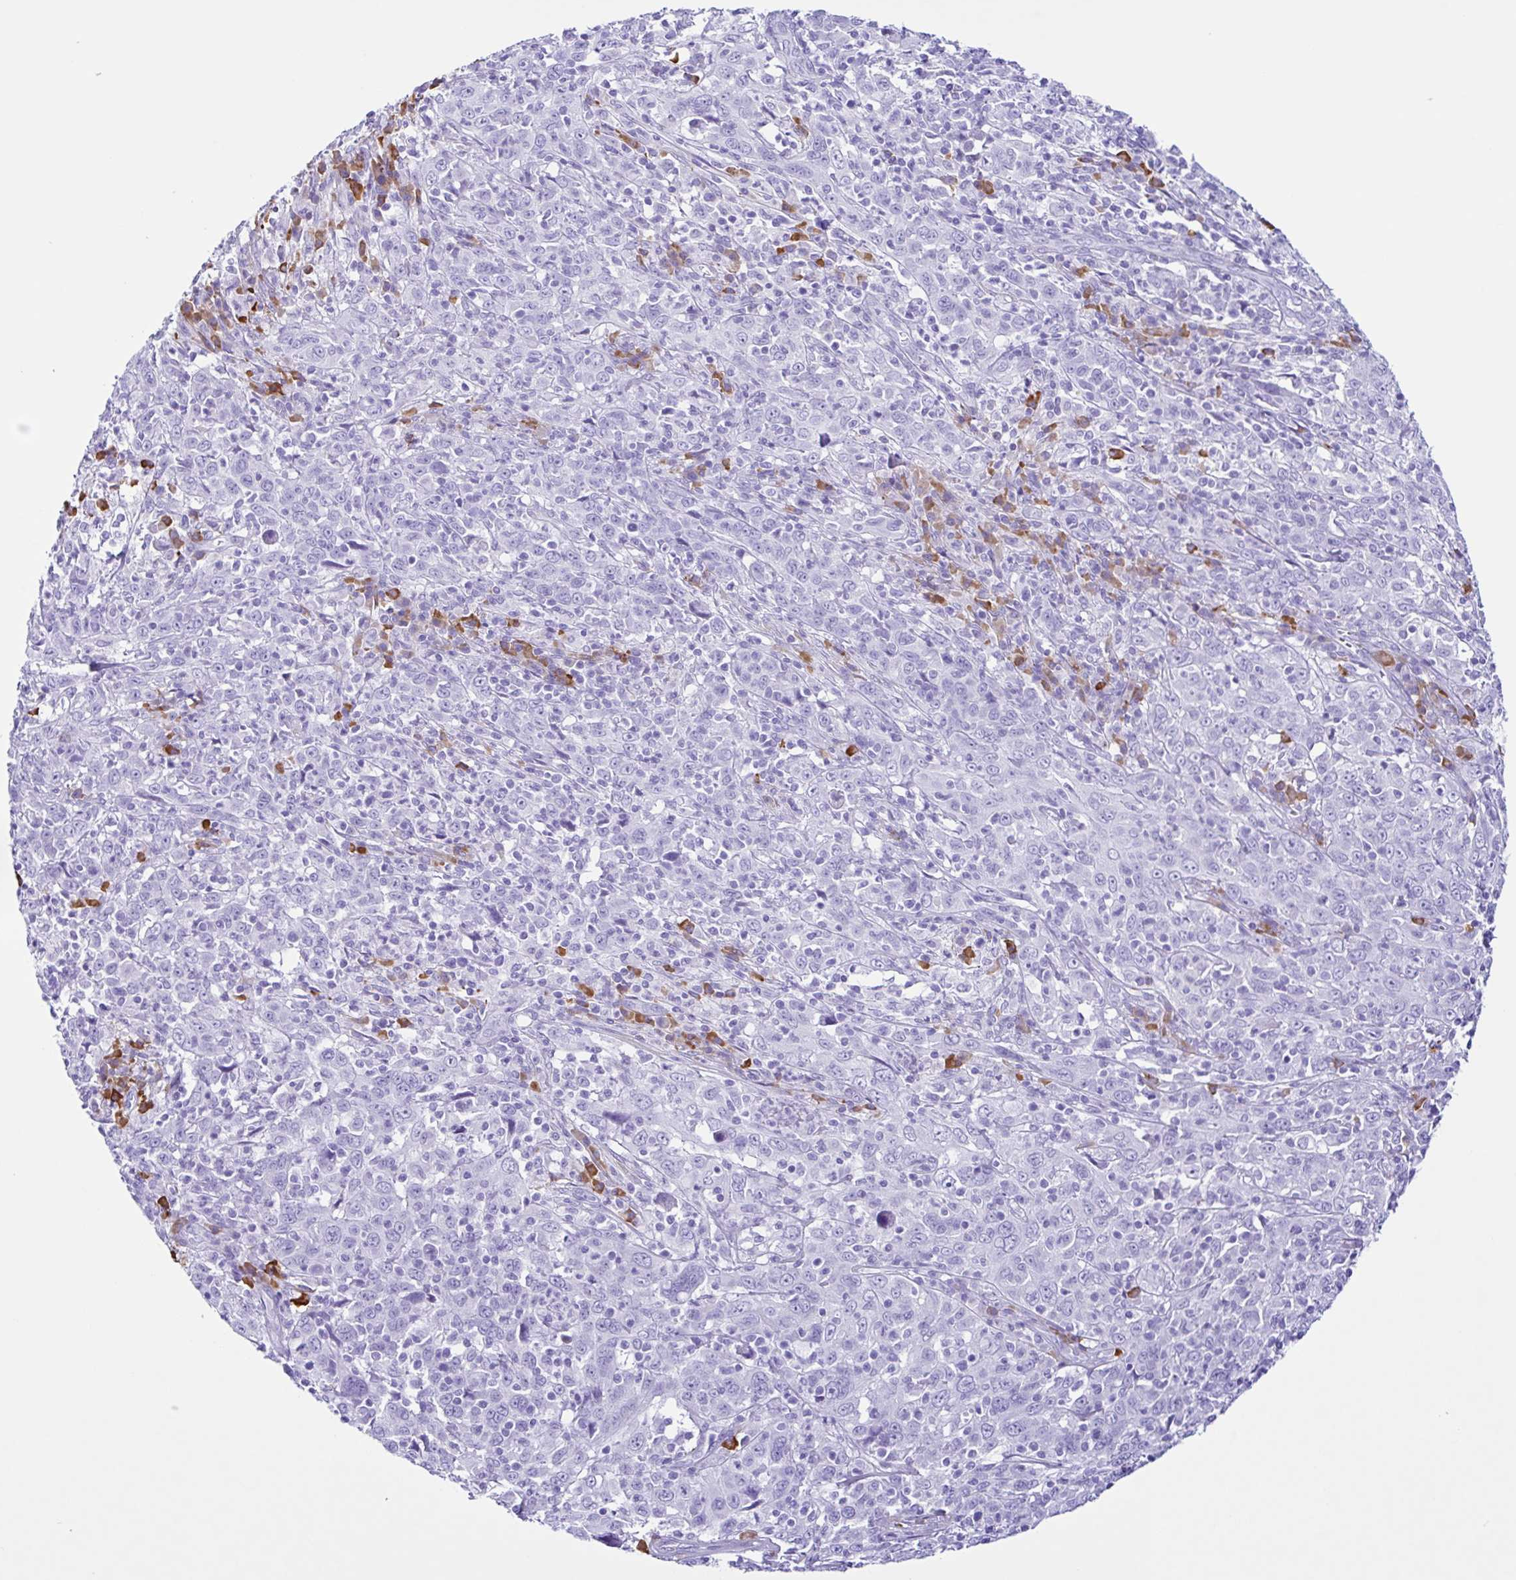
{"staining": {"intensity": "negative", "quantity": "none", "location": "none"}, "tissue": "cervical cancer", "cell_type": "Tumor cells", "image_type": "cancer", "snomed": [{"axis": "morphology", "description": "Squamous cell carcinoma, NOS"}, {"axis": "topography", "description": "Cervix"}], "caption": "Immunohistochemistry histopathology image of cervical cancer stained for a protein (brown), which displays no staining in tumor cells.", "gene": "PIGF", "patient": {"sex": "female", "age": 46}}